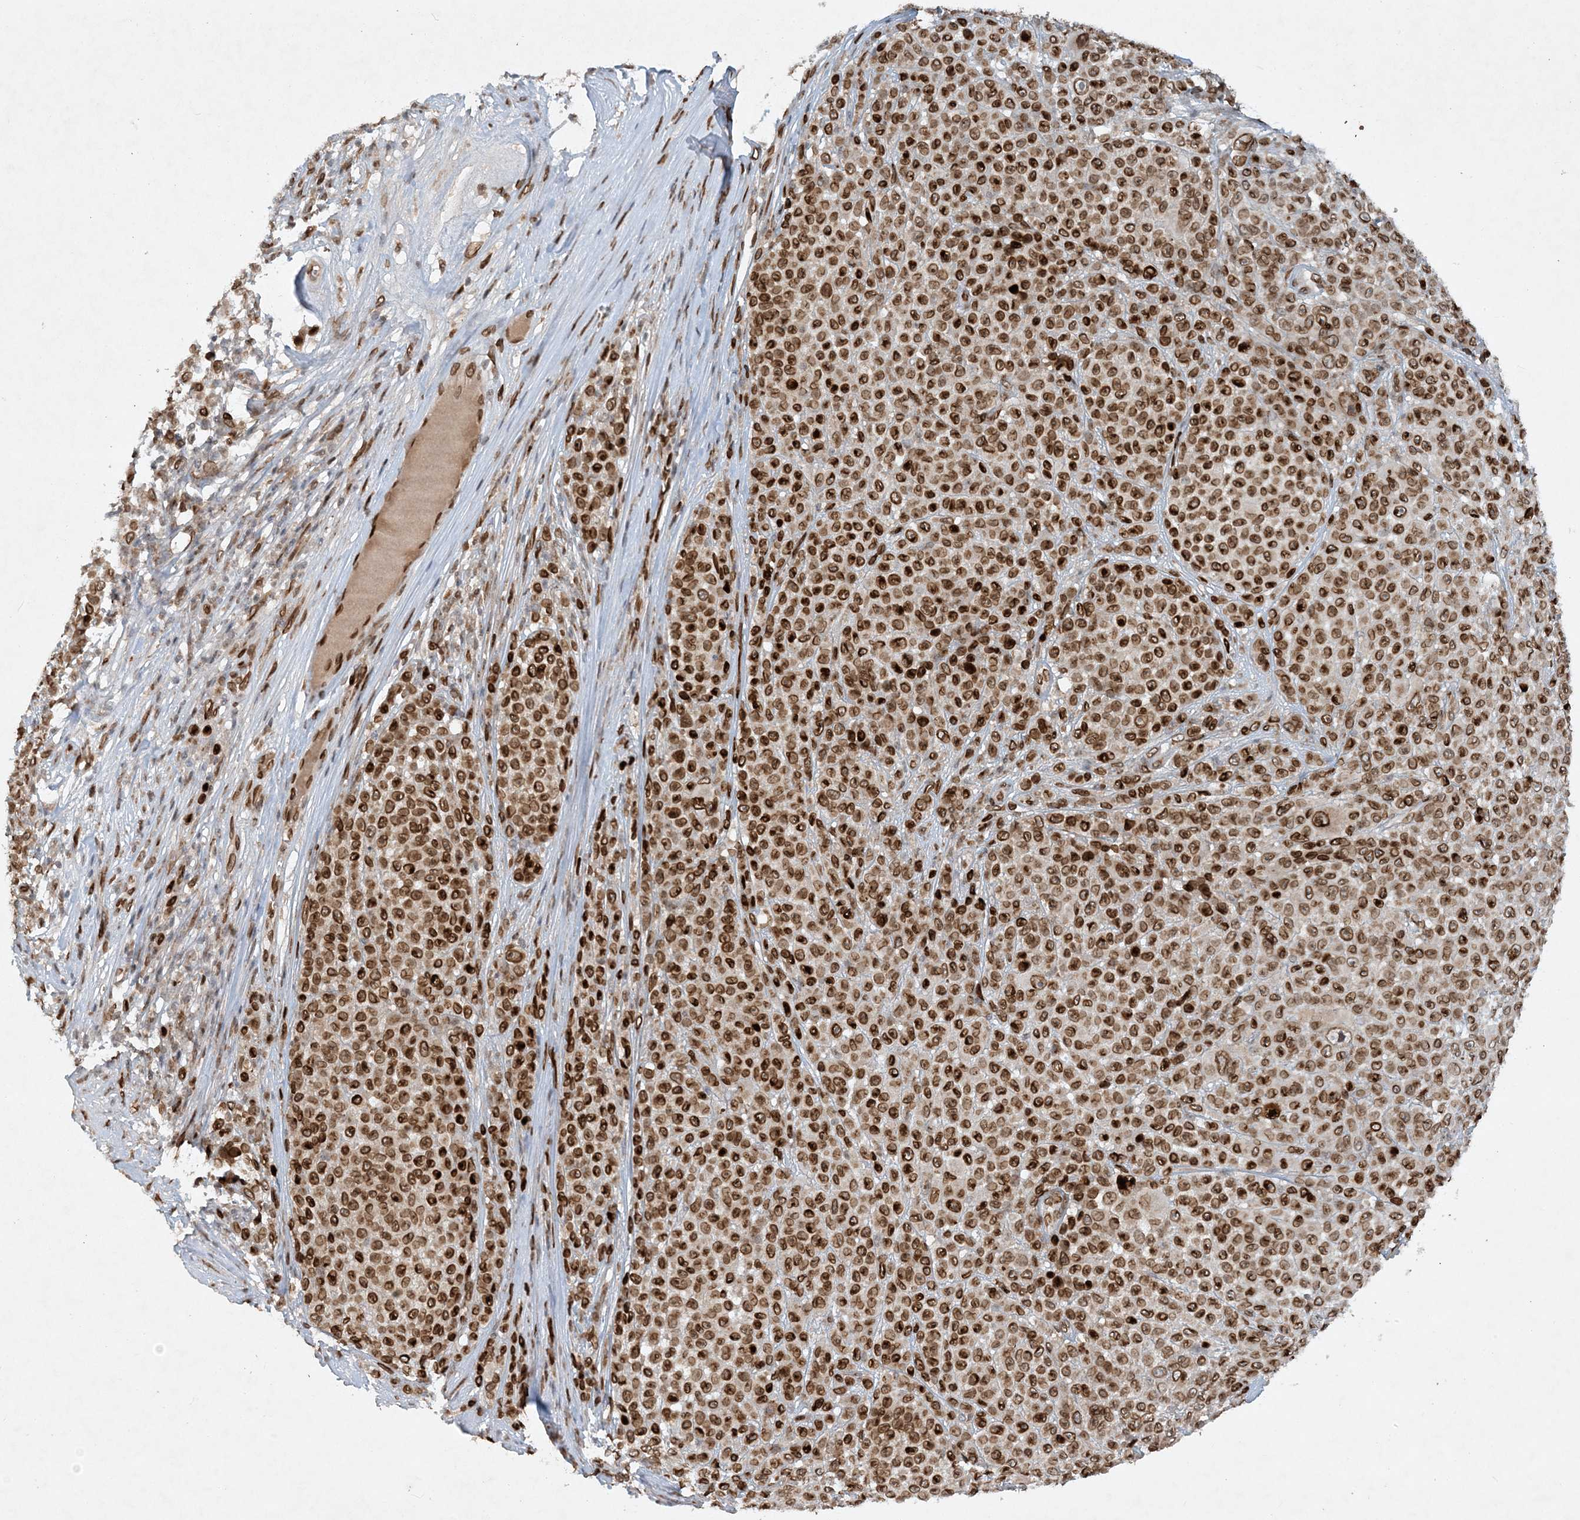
{"staining": {"intensity": "strong", "quantity": ">75%", "location": "cytoplasmic/membranous,nuclear"}, "tissue": "melanoma", "cell_type": "Tumor cells", "image_type": "cancer", "snomed": [{"axis": "morphology", "description": "Malignant melanoma, NOS"}, {"axis": "topography", "description": "Skin"}], "caption": "The immunohistochemical stain labels strong cytoplasmic/membranous and nuclear expression in tumor cells of malignant melanoma tissue.", "gene": "SLC35A2", "patient": {"sex": "female", "age": 94}}